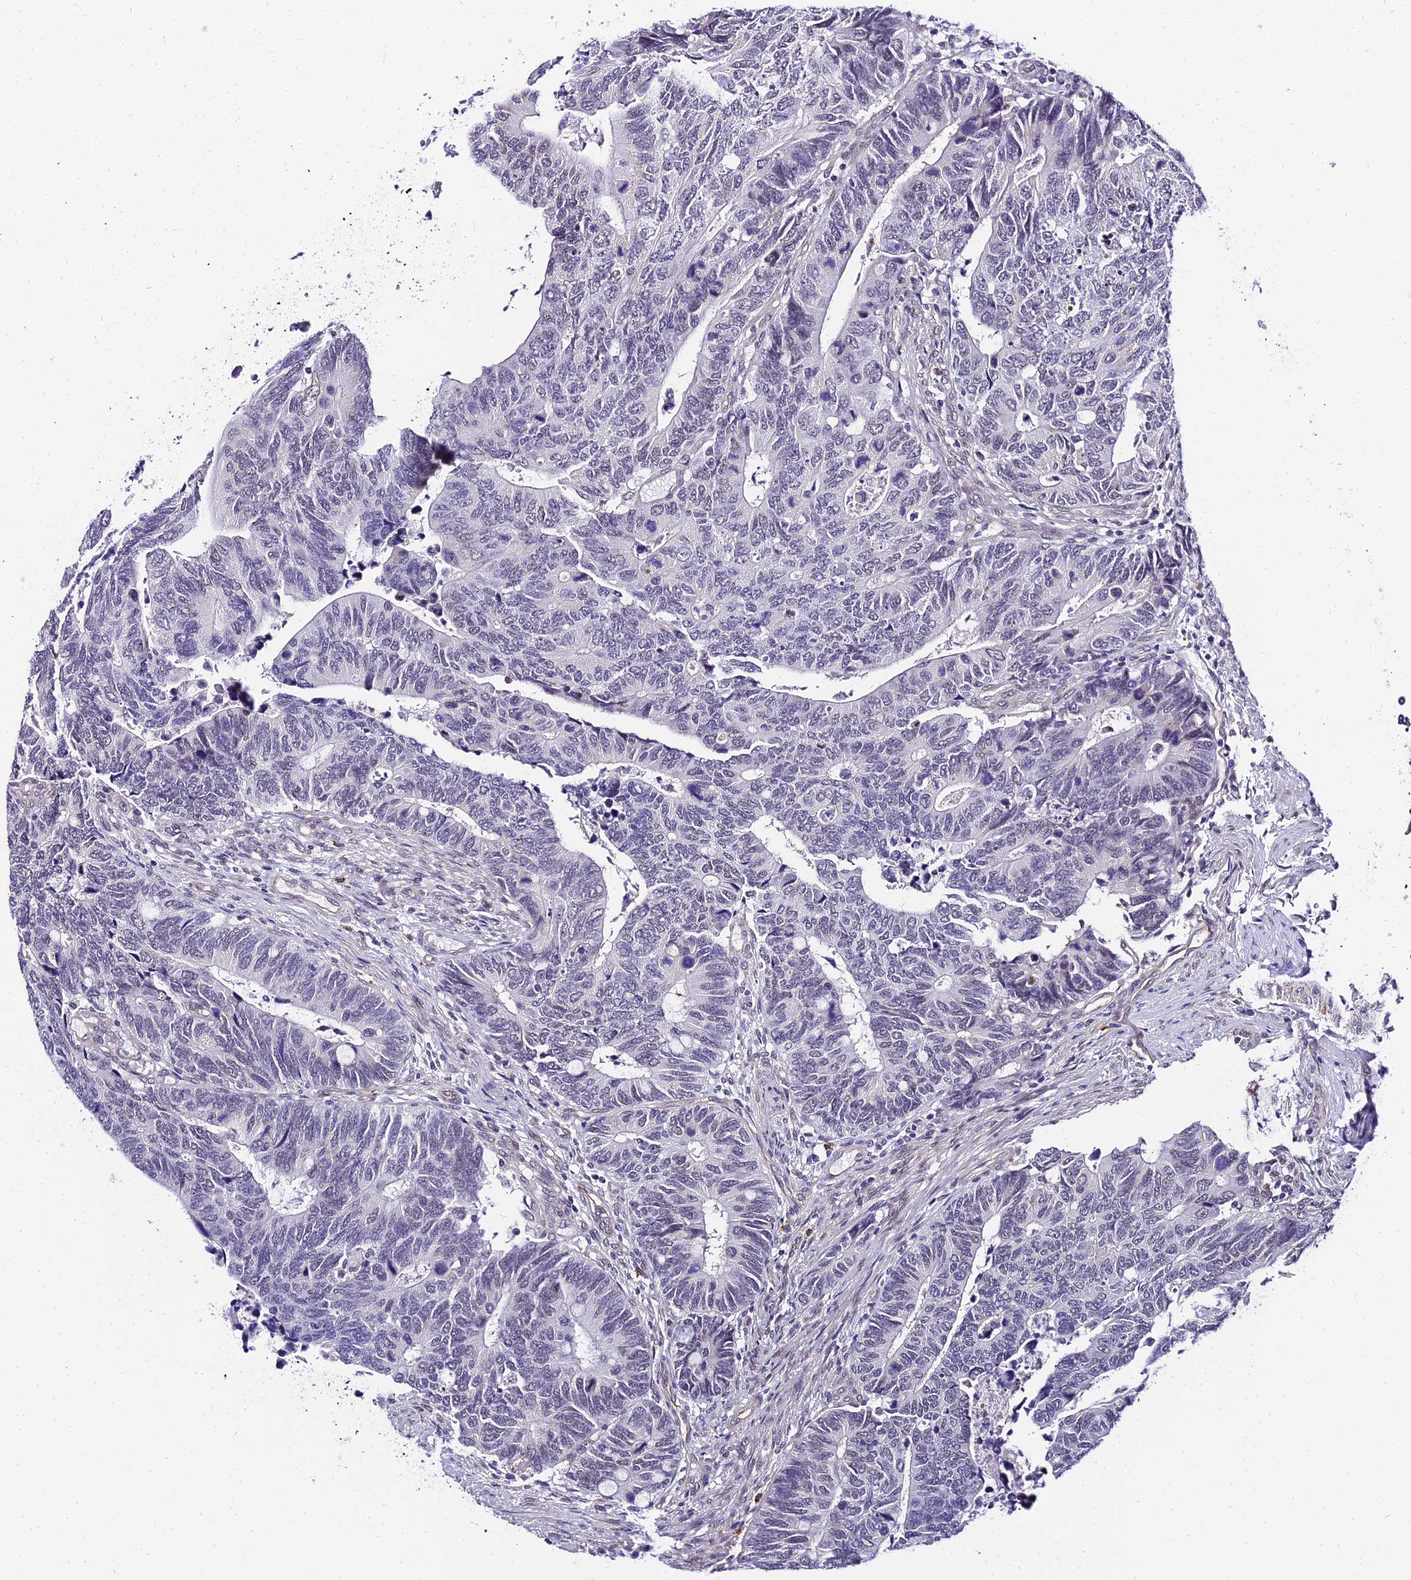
{"staining": {"intensity": "negative", "quantity": "none", "location": "none"}, "tissue": "colorectal cancer", "cell_type": "Tumor cells", "image_type": "cancer", "snomed": [{"axis": "morphology", "description": "Adenocarcinoma, NOS"}, {"axis": "topography", "description": "Colon"}], "caption": "This is an immunohistochemistry micrograph of human adenocarcinoma (colorectal). There is no staining in tumor cells.", "gene": "POLR2I", "patient": {"sex": "male", "age": 87}}